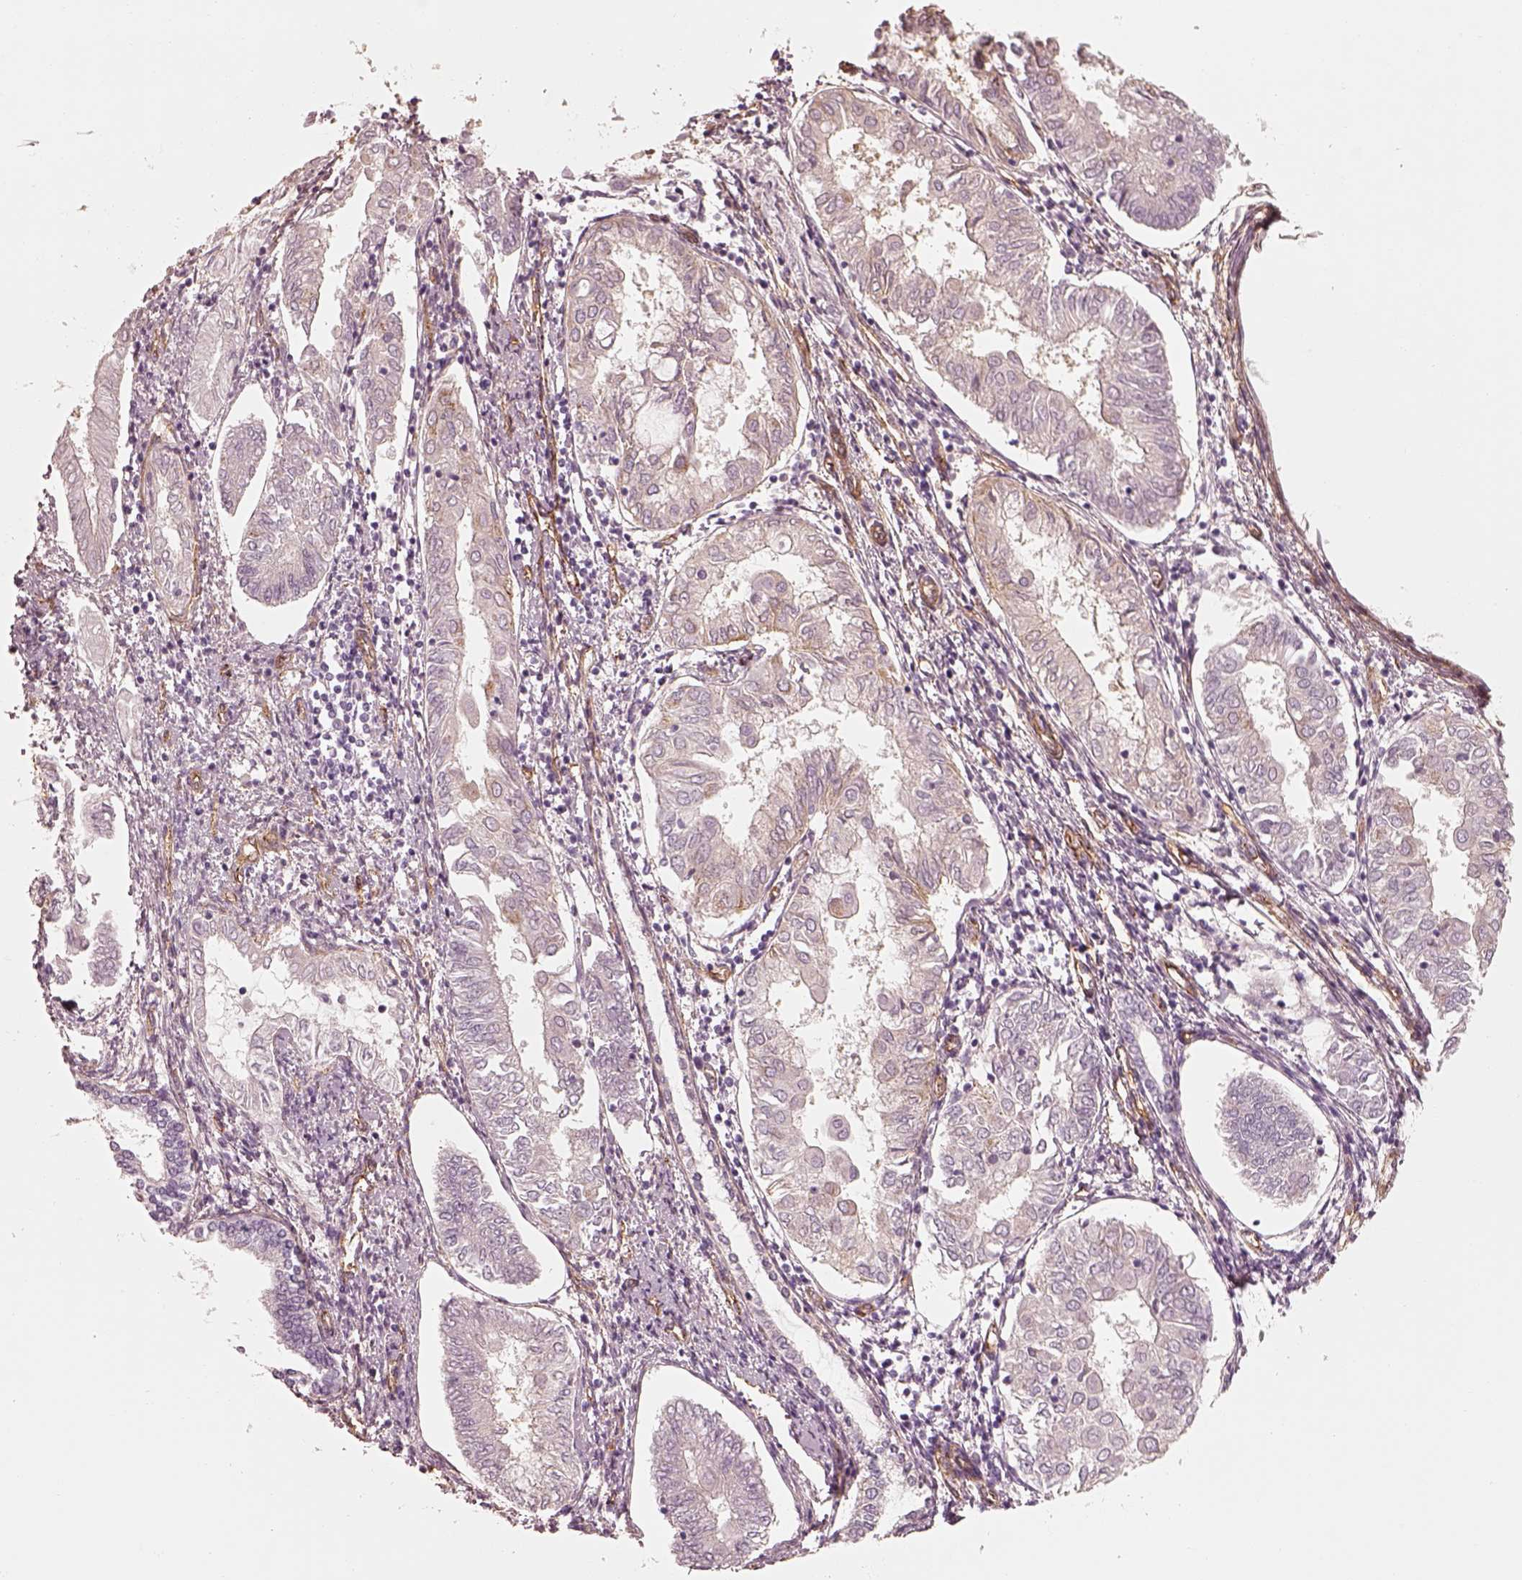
{"staining": {"intensity": "negative", "quantity": "none", "location": "none"}, "tissue": "endometrial cancer", "cell_type": "Tumor cells", "image_type": "cancer", "snomed": [{"axis": "morphology", "description": "Adenocarcinoma, NOS"}, {"axis": "topography", "description": "Endometrium"}], "caption": "Human endometrial cancer (adenocarcinoma) stained for a protein using IHC exhibits no expression in tumor cells.", "gene": "CRYM", "patient": {"sex": "female", "age": 68}}